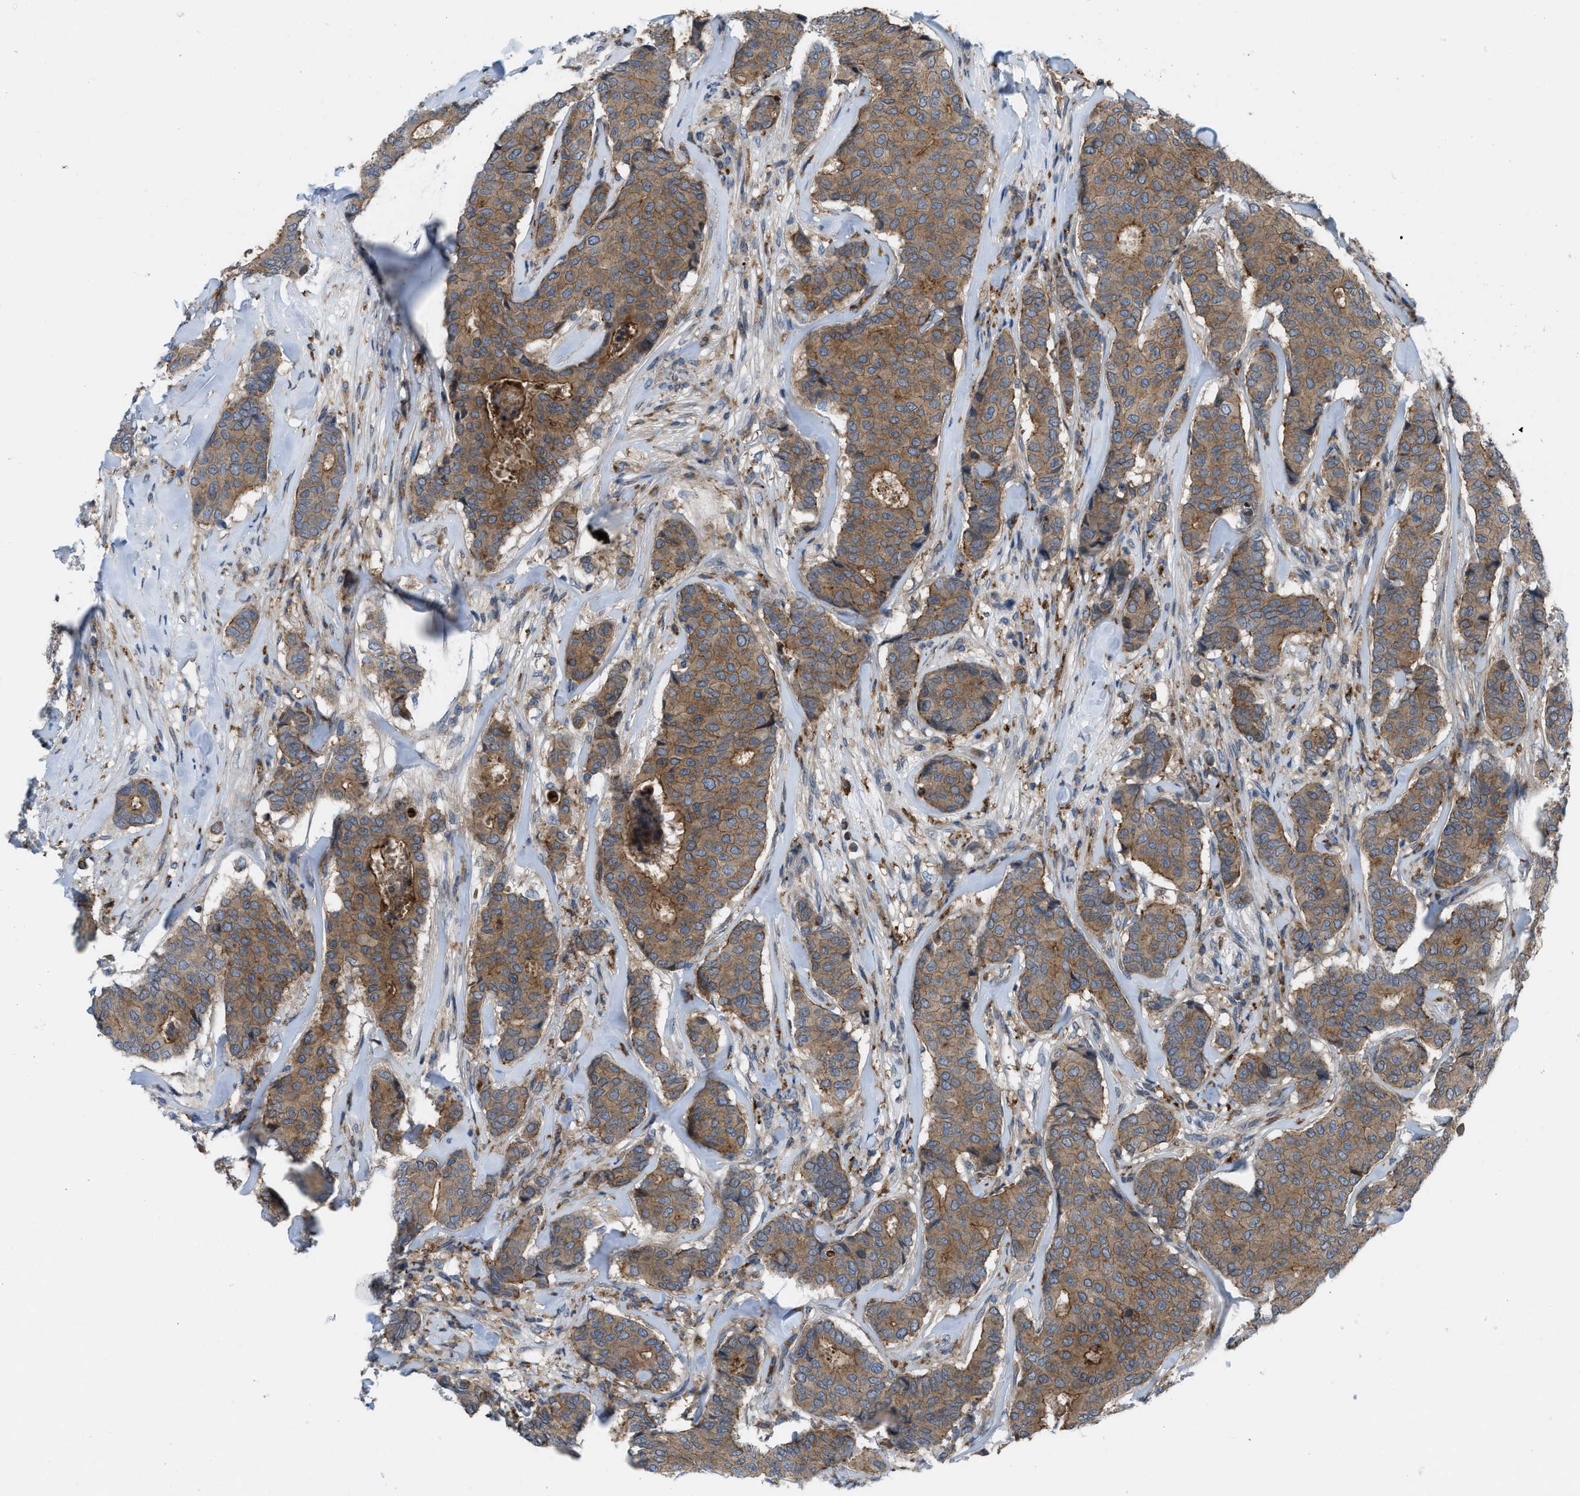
{"staining": {"intensity": "moderate", "quantity": ">75%", "location": "cytoplasmic/membranous"}, "tissue": "breast cancer", "cell_type": "Tumor cells", "image_type": "cancer", "snomed": [{"axis": "morphology", "description": "Duct carcinoma"}, {"axis": "topography", "description": "Breast"}], "caption": "Invasive ductal carcinoma (breast) stained with a brown dye reveals moderate cytoplasmic/membranous positive expression in approximately >75% of tumor cells.", "gene": "MYO18A", "patient": {"sex": "female", "age": 75}}